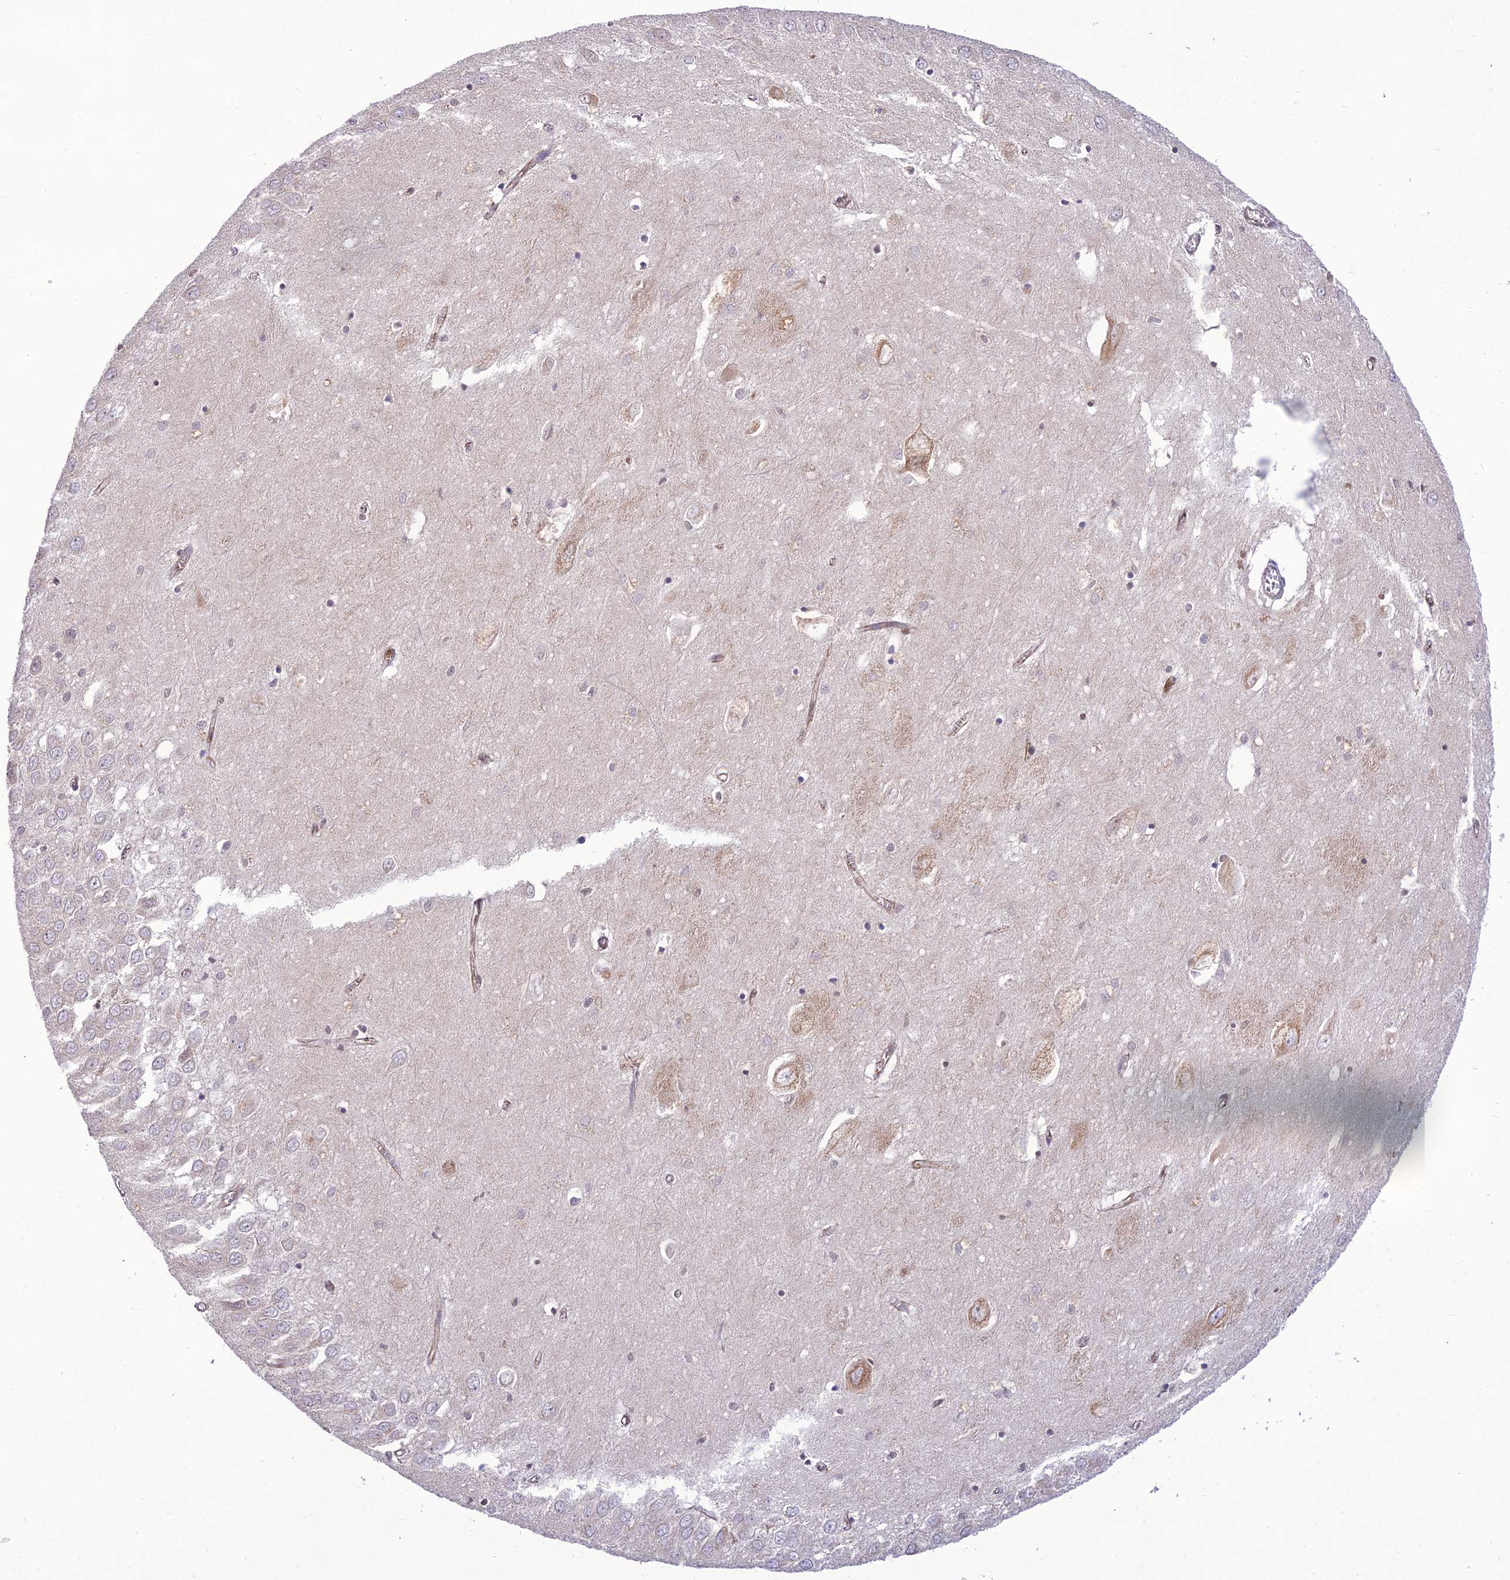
{"staining": {"intensity": "negative", "quantity": "none", "location": "none"}, "tissue": "hippocampus", "cell_type": "Glial cells", "image_type": "normal", "snomed": [{"axis": "morphology", "description": "Normal tissue, NOS"}, {"axis": "topography", "description": "Hippocampus"}], "caption": "Photomicrograph shows no significant protein expression in glial cells of unremarkable hippocampus. (Brightfield microscopy of DAB immunohistochemistry (IHC) at high magnification).", "gene": "MICOS13", "patient": {"sex": "female", "age": 64}}